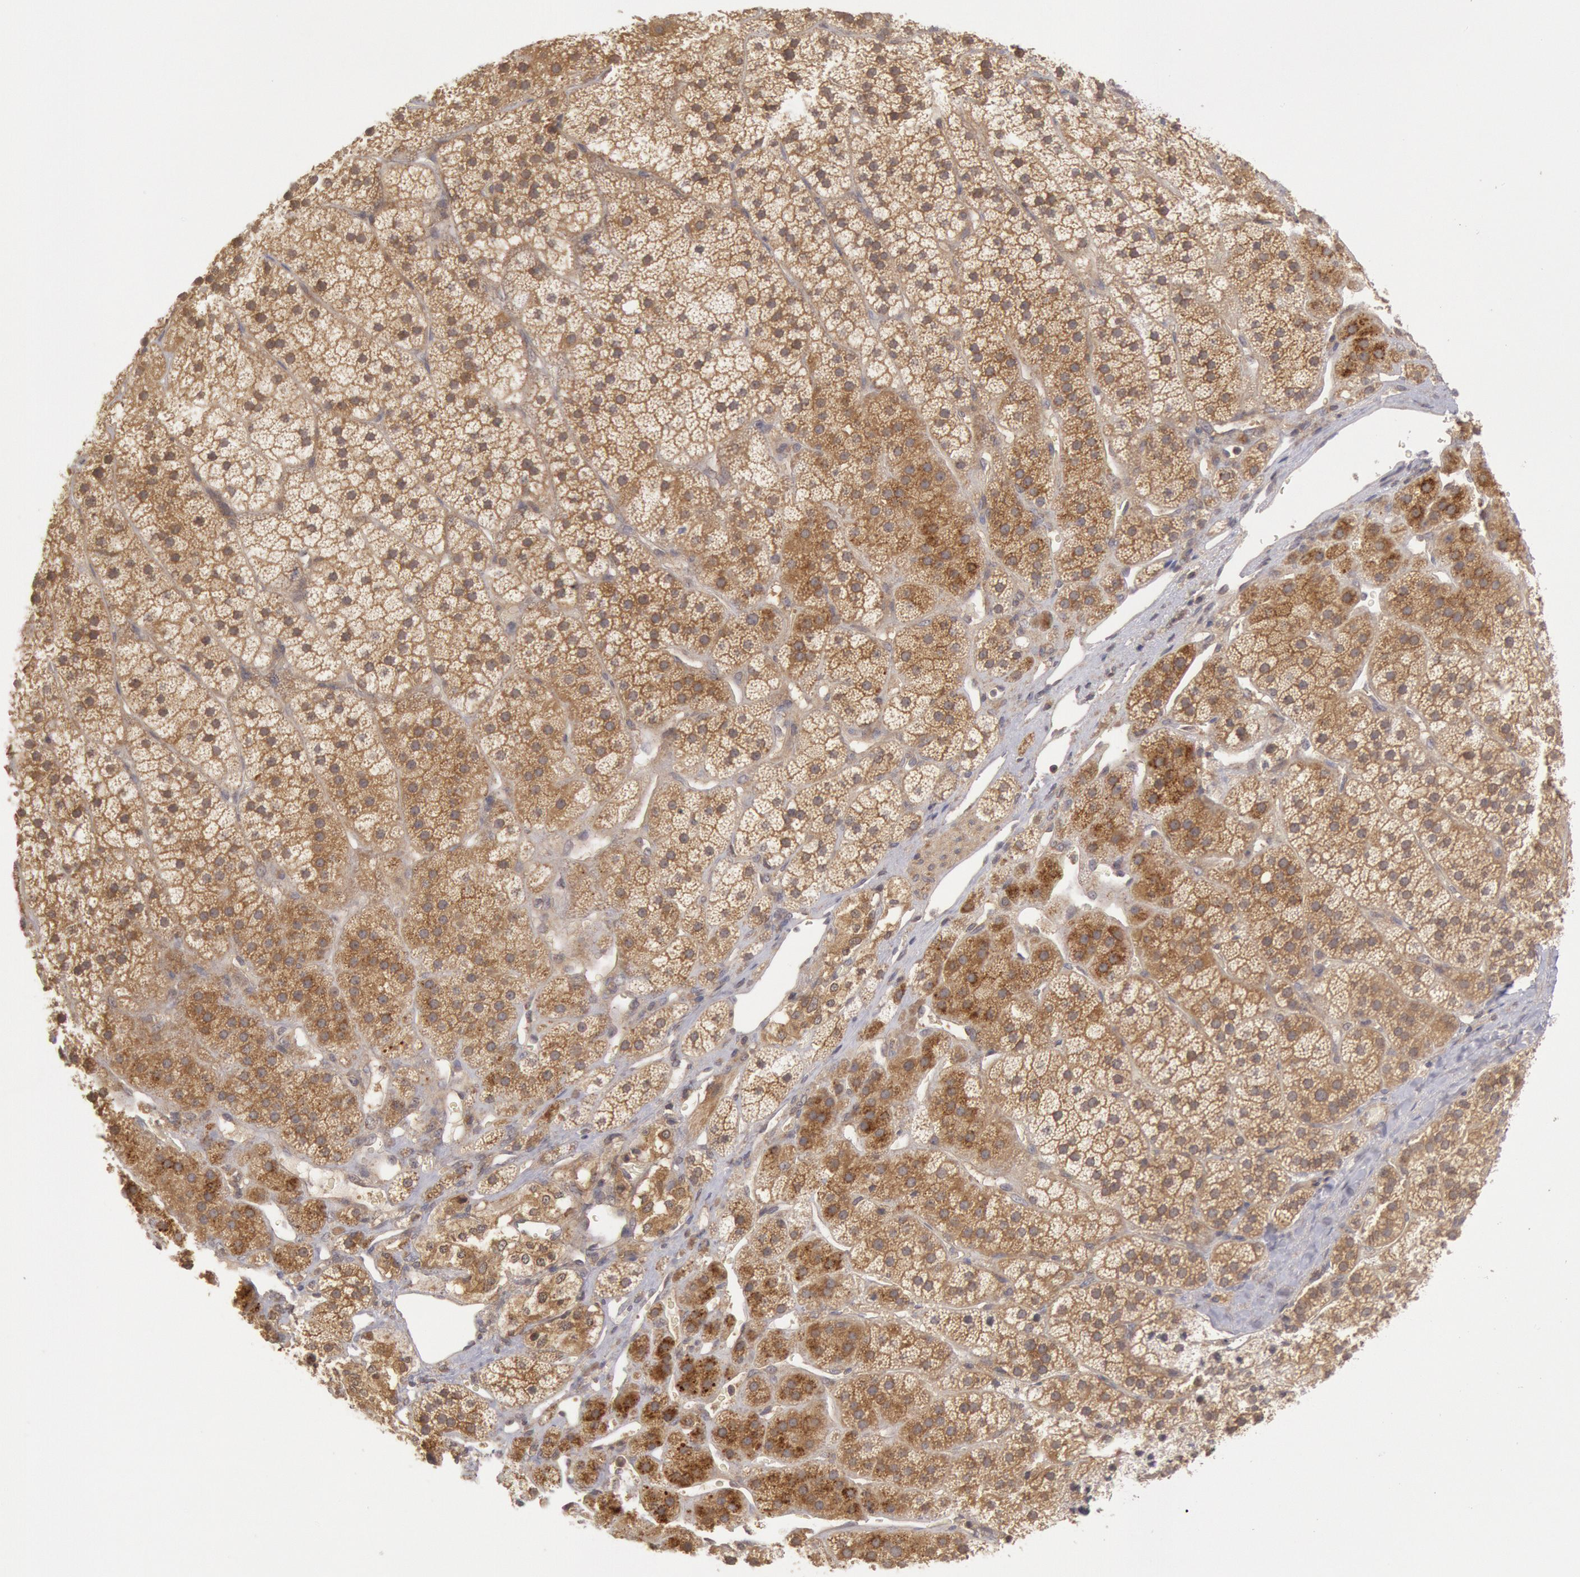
{"staining": {"intensity": "moderate", "quantity": ">75%", "location": "cytoplasmic/membranous"}, "tissue": "adrenal gland", "cell_type": "Glandular cells", "image_type": "normal", "snomed": [{"axis": "morphology", "description": "Normal tissue, NOS"}, {"axis": "topography", "description": "Adrenal gland"}], "caption": "A micrograph of human adrenal gland stained for a protein shows moderate cytoplasmic/membranous brown staining in glandular cells. (DAB IHC with brightfield microscopy, high magnification).", "gene": "BRAF", "patient": {"sex": "female", "age": 44}}